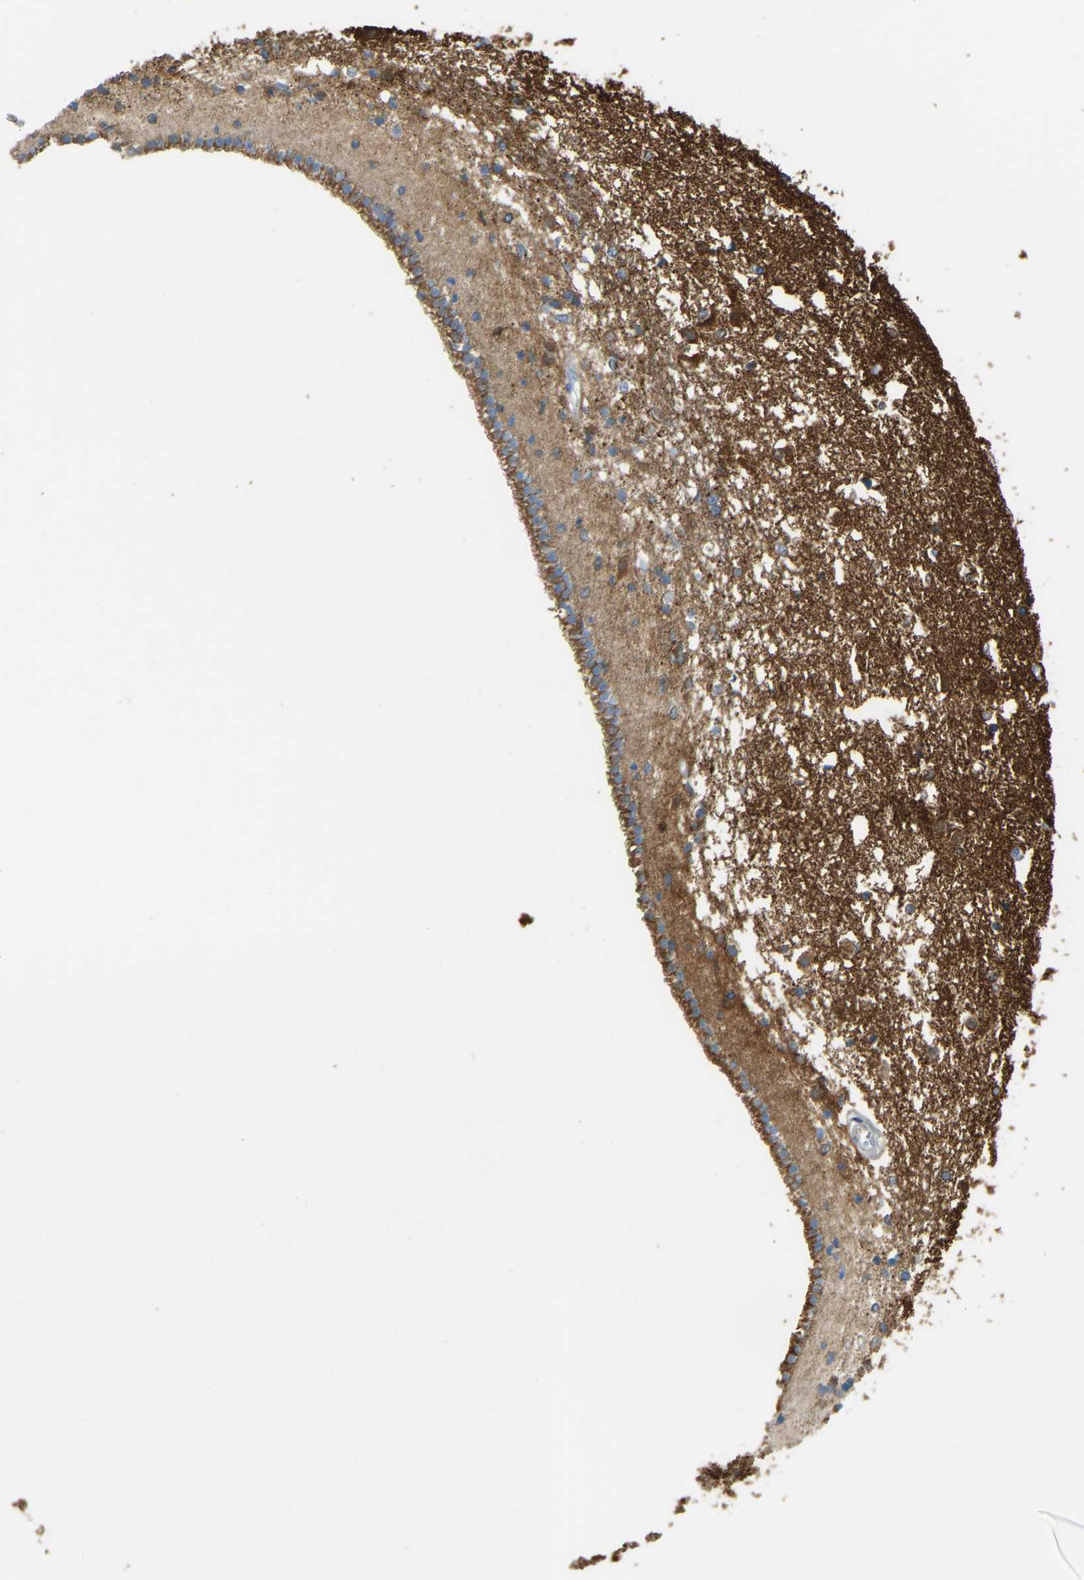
{"staining": {"intensity": "moderate", "quantity": "<25%", "location": "cytoplasmic/membranous"}, "tissue": "caudate", "cell_type": "Glial cells", "image_type": "normal", "snomed": [{"axis": "morphology", "description": "Normal tissue, NOS"}, {"axis": "topography", "description": "Lateral ventricle wall"}], "caption": "Caudate stained with DAB (3,3'-diaminobenzidine) immunohistochemistry demonstrates low levels of moderate cytoplasmic/membranous staining in about <25% of glial cells. (IHC, brightfield microscopy, high magnification).", "gene": "GDA", "patient": {"sex": "male", "age": 45}}